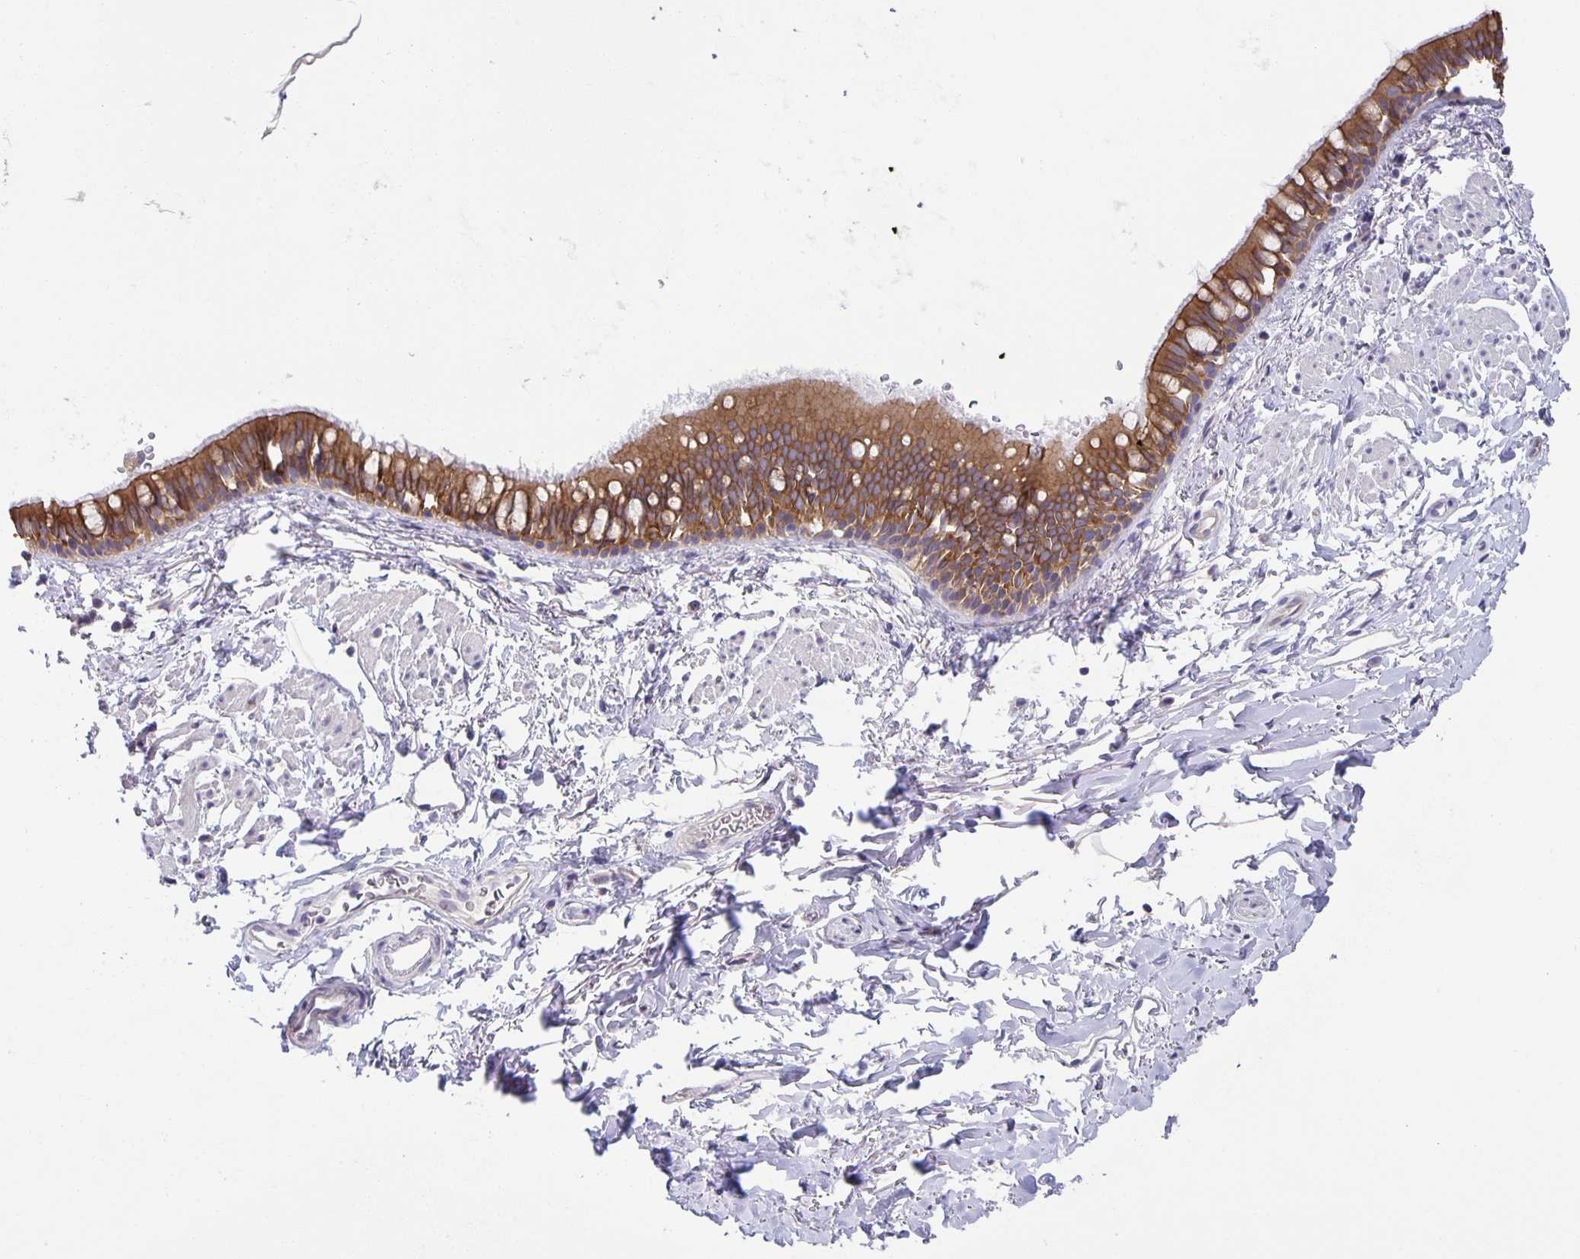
{"staining": {"intensity": "moderate", "quantity": ">75%", "location": "cytoplasmic/membranous"}, "tissue": "bronchus", "cell_type": "Respiratory epithelial cells", "image_type": "normal", "snomed": [{"axis": "morphology", "description": "Normal tissue, NOS"}, {"axis": "topography", "description": "Lymph node"}, {"axis": "topography", "description": "Cartilage tissue"}, {"axis": "topography", "description": "Bronchus"}], "caption": "Immunohistochemical staining of benign human bronchus exhibits moderate cytoplasmic/membranous protein positivity in approximately >75% of respiratory epithelial cells.", "gene": "PTPN3", "patient": {"sex": "female", "age": 70}}